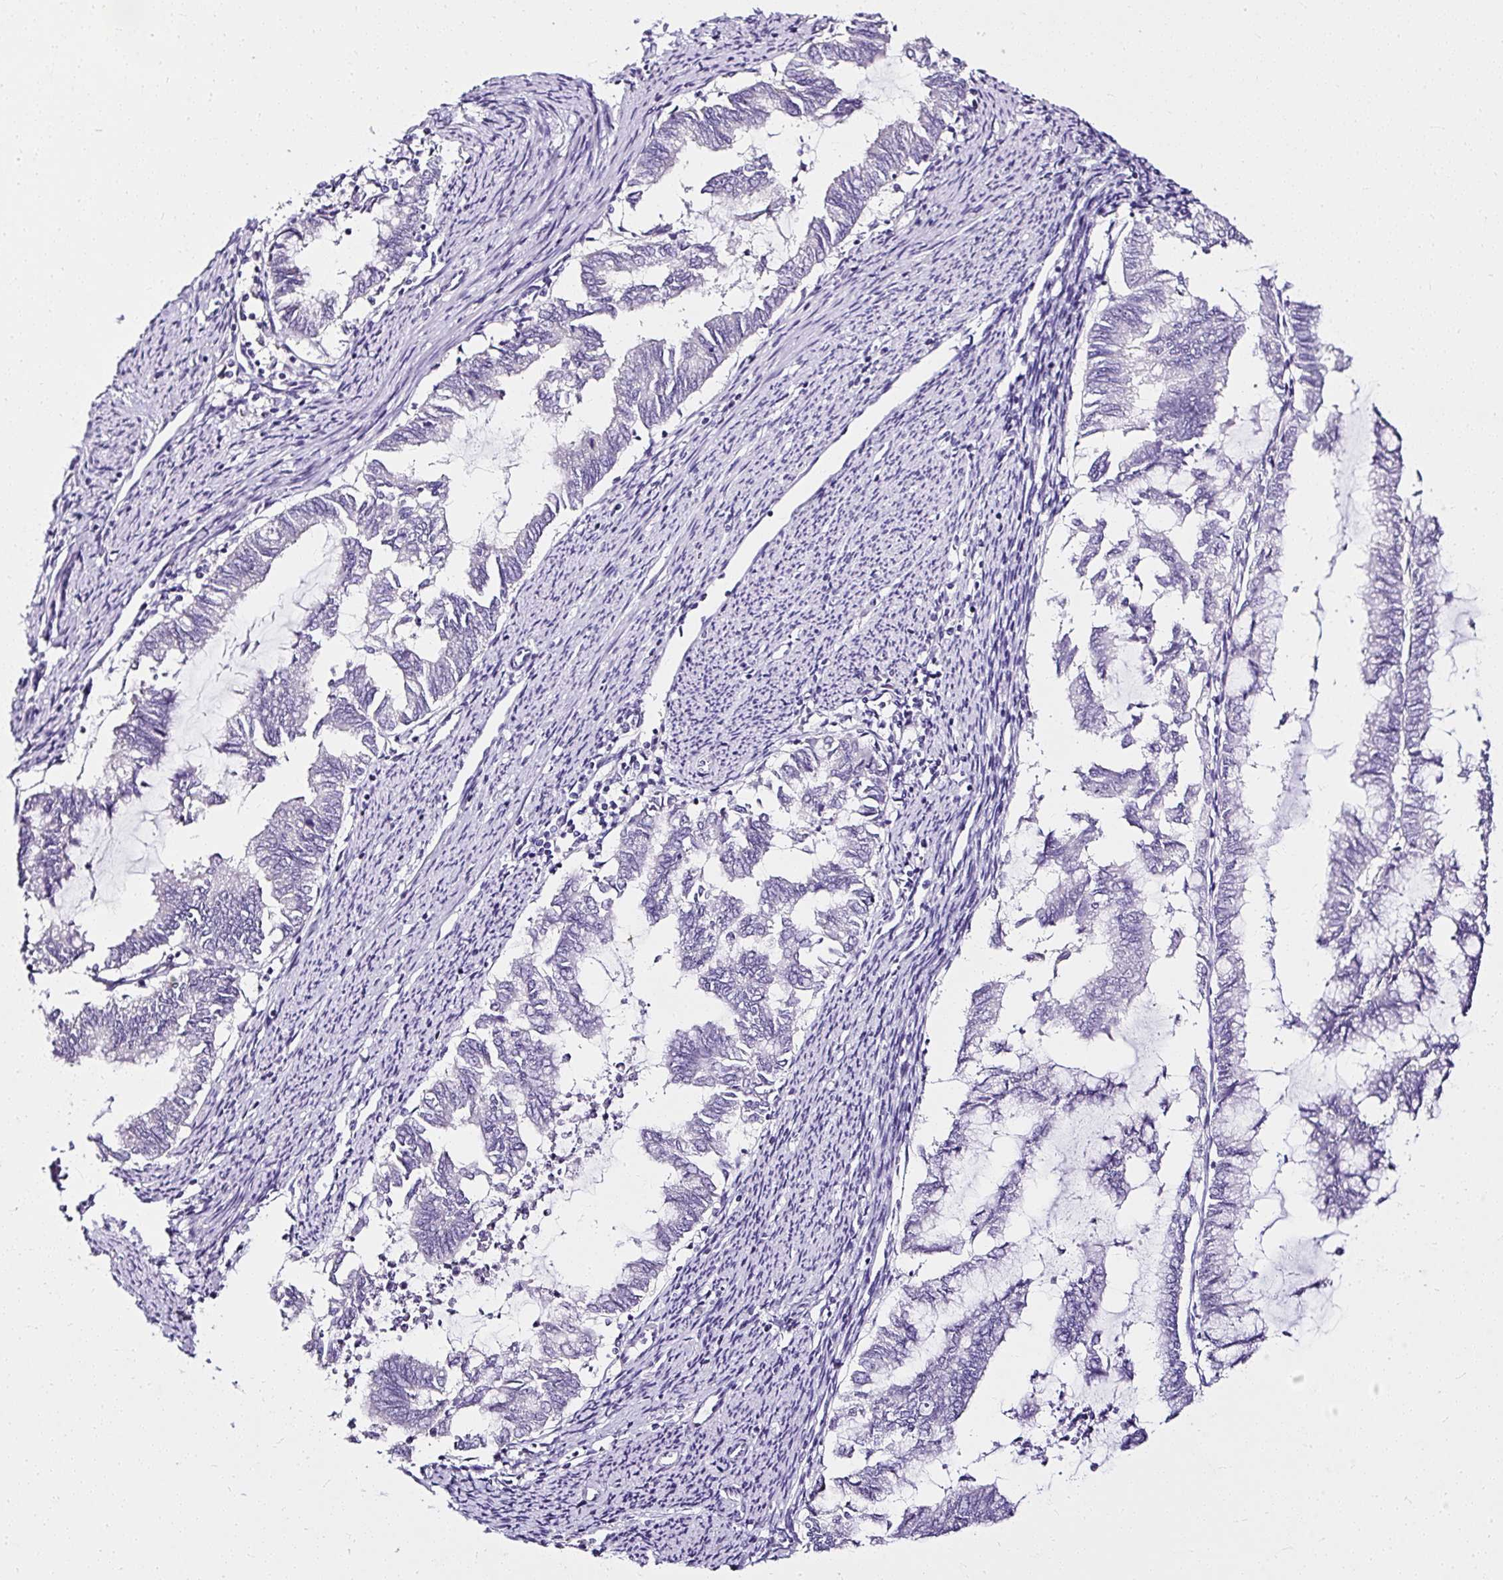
{"staining": {"intensity": "negative", "quantity": "none", "location": "none"}, "tissue": "endometrial cancer", "cell_type": "Tumor cells", "image_type": "cancer", "snomed": [{"axis": "morphology", "description": "Adenocarcinoma, NOS"}, {"axis": "topography", "description": "Endometrium"}], "caption": "Endometrial cancer stained for a protein using IHC shows no positivity tumor cells.", "gene": "ATP2A1", "patient": {"sex": "female", "age": 79}}